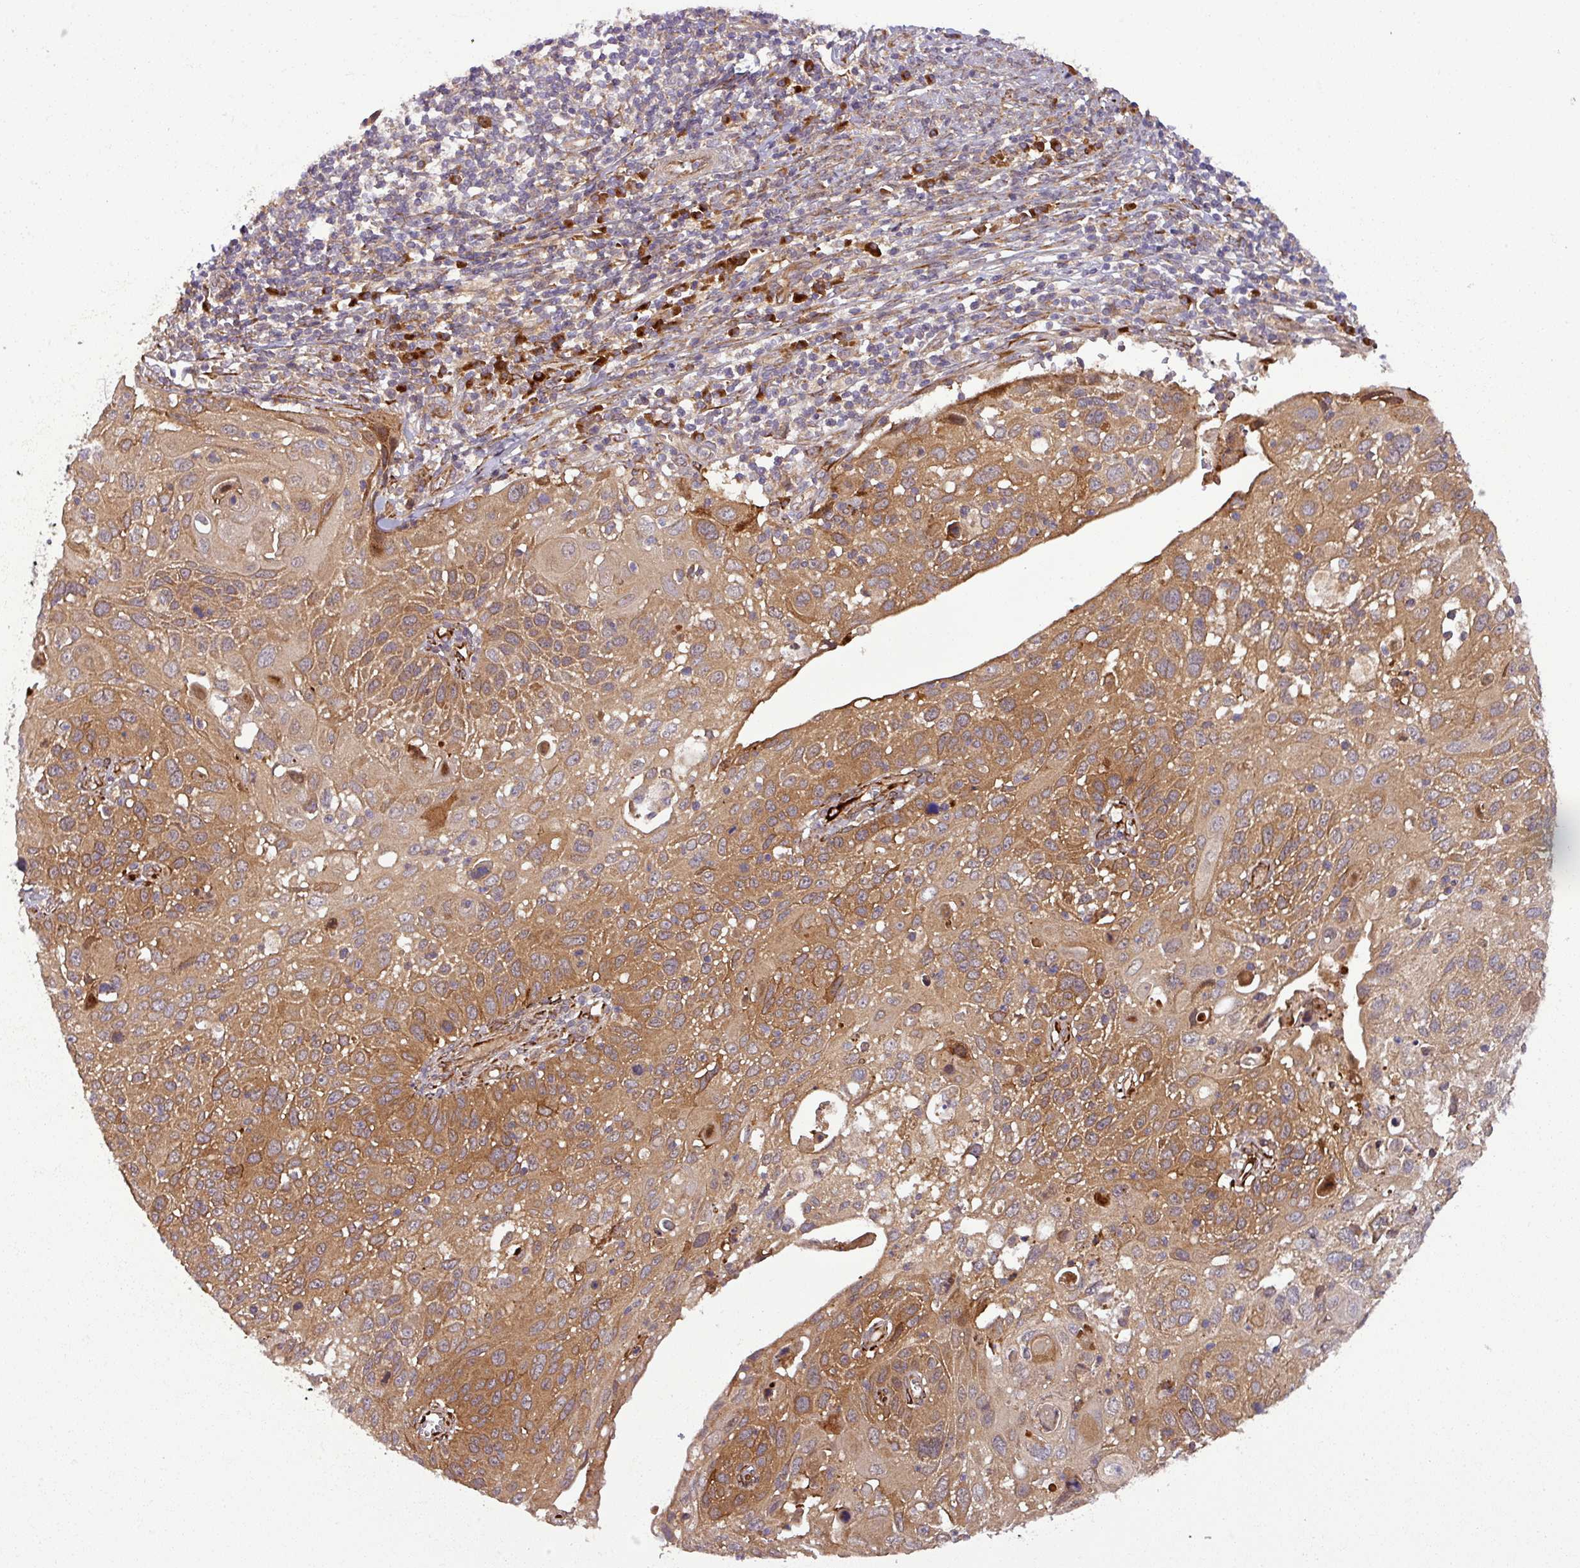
{"staining": {"intensity": "moderate", "quantity": ">75%", "location": "cytoplasmic/membranous"}, "tissue": "cervical cancer", "cell_type": "Tumor cells", "image_type": "cancer", "snomed": [{"axis": "morphology", "description": "Squamous cell carcinoma, NOS"}, {"axis": "topography", "description": "Cervix"}], "caption": "IHC of human cervical cancer exhibits medium levels of moderate cytoplasmic/membranous expression in about >75% of tumor cells.", "gene": "ART1", "patient": {"sex": "female", "age": 70}}